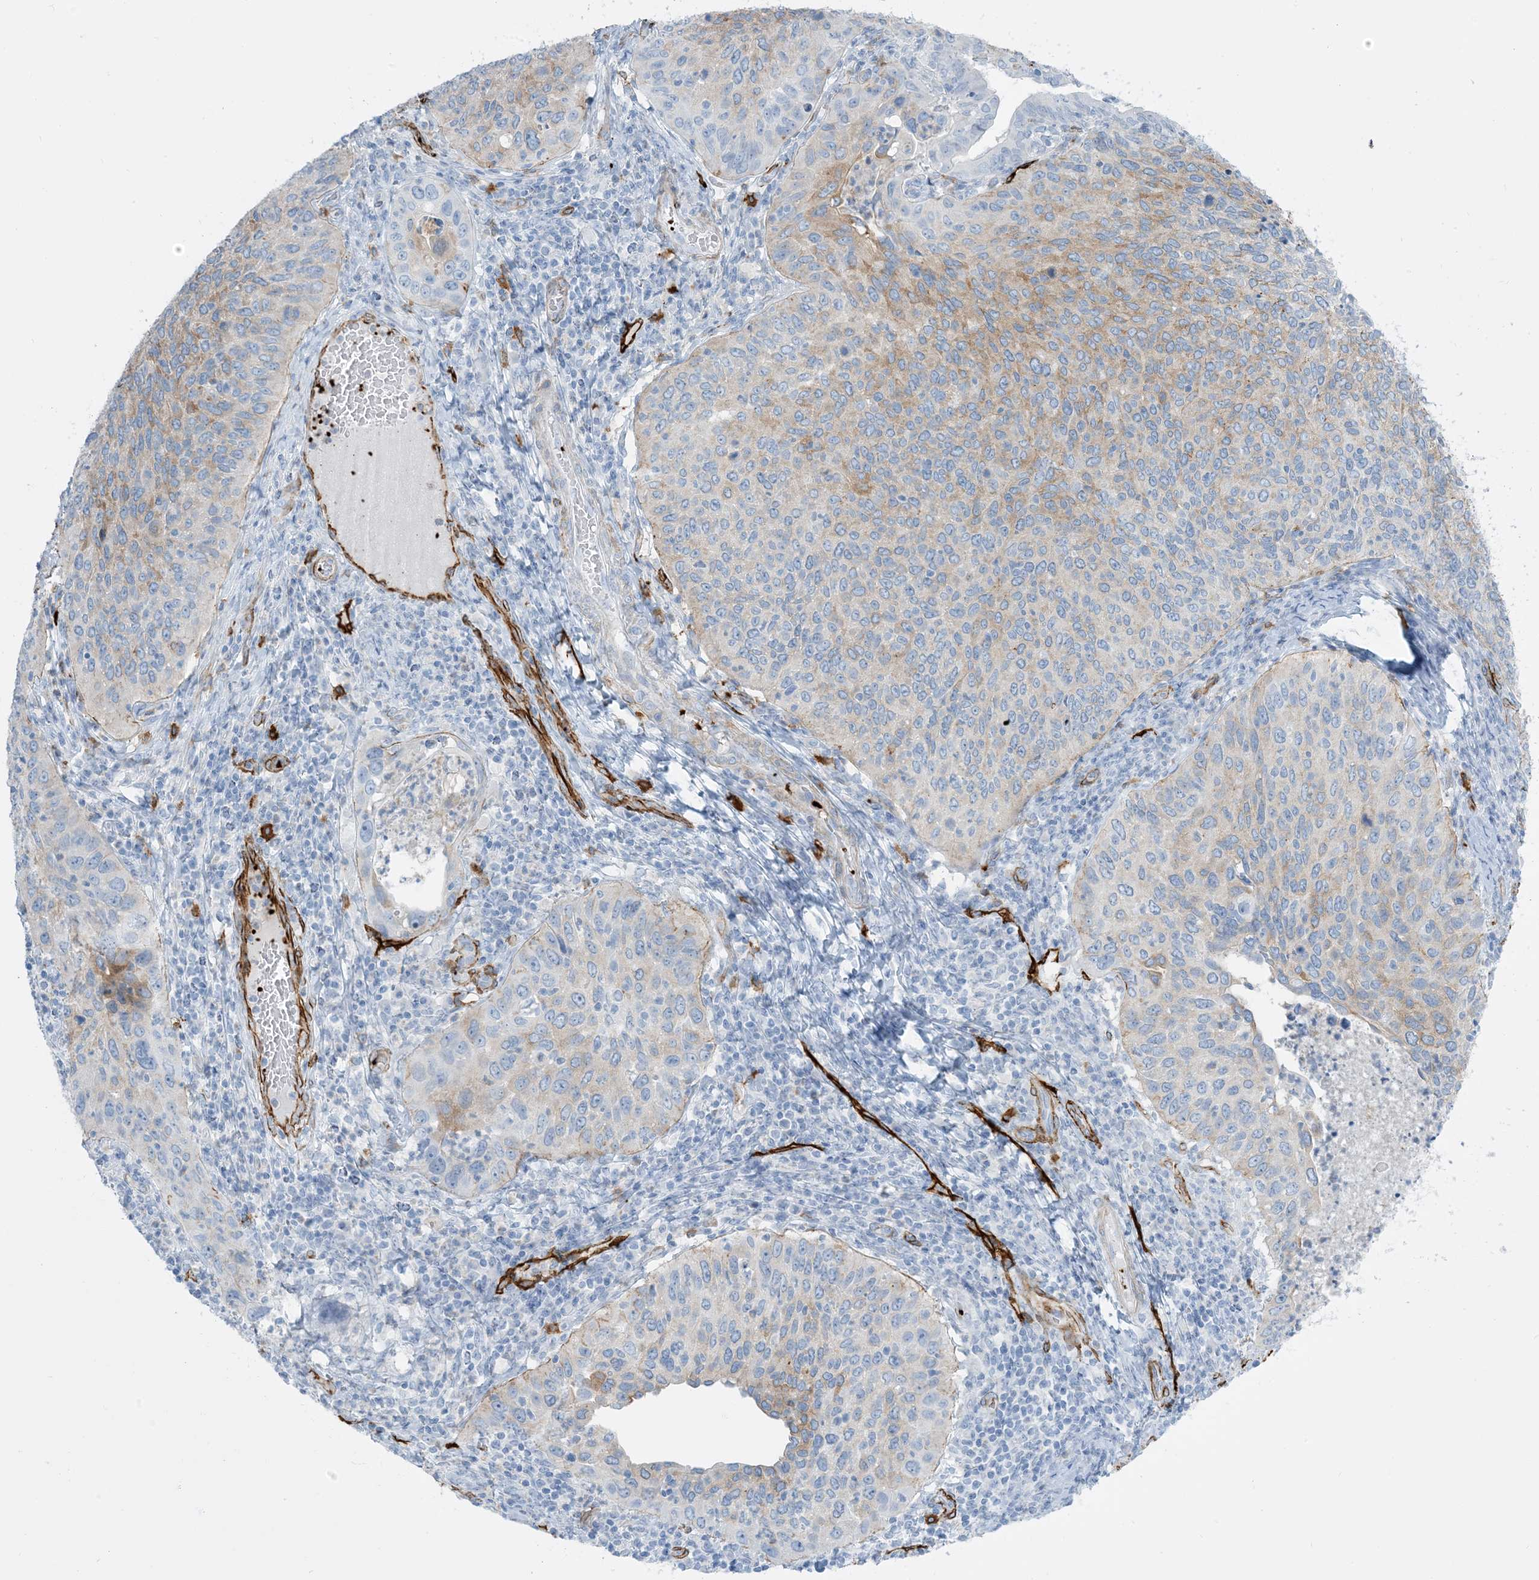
{"staining": {"intensity": "moderate", "quantity": "<25%", "location": "cytoplasmic/membranous"}, "tissue": "cervical cancer", "cell_type": "Tumor cells", "image_type": "cancer", "snomed": [{"axis": "morphology", "description": "Squamous cell carcinoma, NOS"}, {"axis": "topography", "description": "Cervix"}], "caption": "Protein staining demonstrates moderate cytoplasmic/membranous expression in about <25% of tumor cells in cervical squamous cell carcinoma.", "gene": "EPS8L3", "patient": {"sex": "female", "age": 38}}